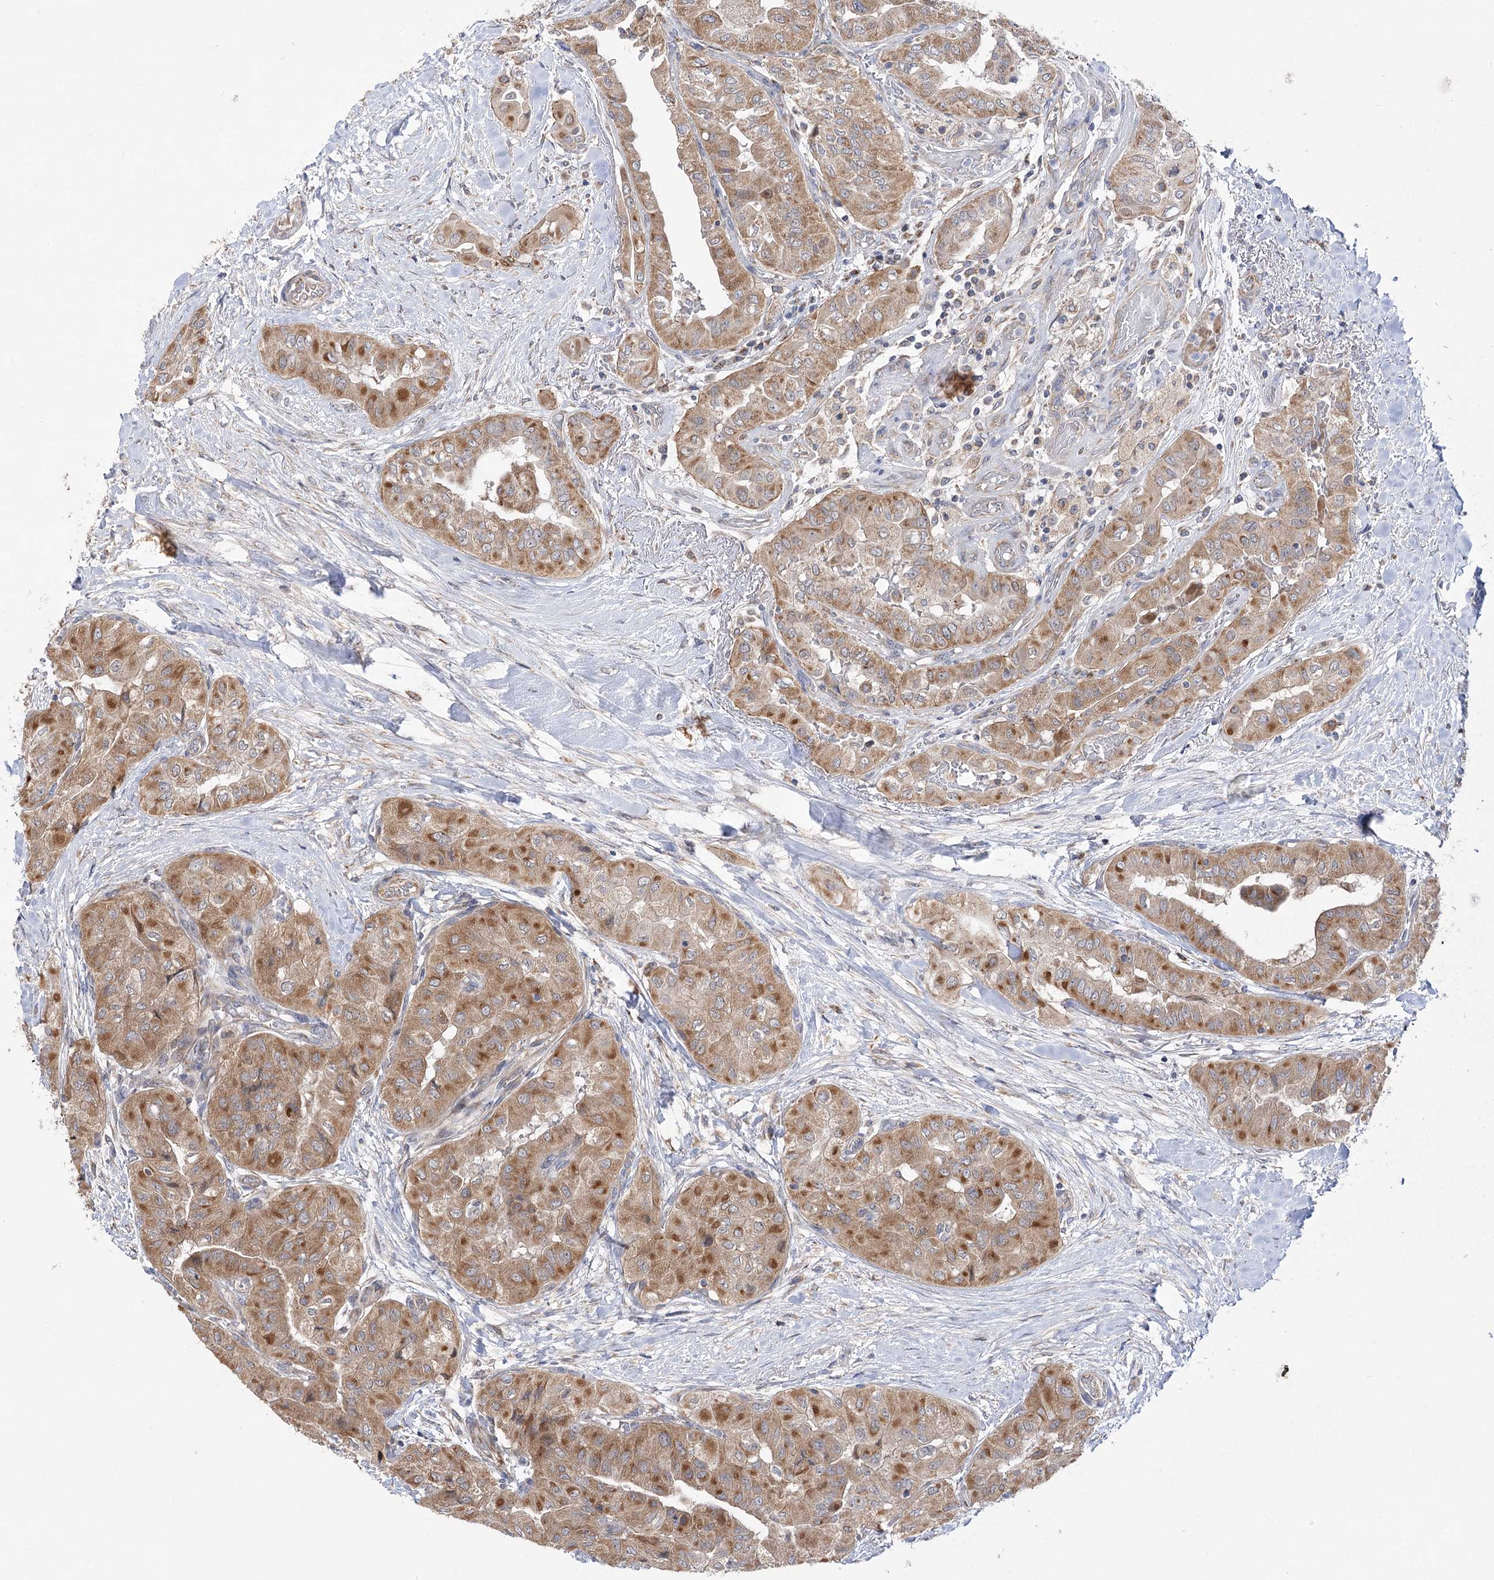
{"staining": {"intensity": "moderate", "quantity": ">75%", "location": "cytoplasmic/membranous"}, "tissue": "thyroid cancer", "cell_type": "Tumor cells", "image_type": "cancer", "snomed": [{"axis": "morphology", "description": "Papillary adenocarcinoma, NOS"}, {"axis": "topography", "description": "Thyroid gland"}], "caption": "Immunohistochemical staining of human thyroid cancer reveals medium levels of moderate cytoplasmic/membranous protein staining in about >75% of tumor cells.", "gene": "ECHDC3", "patient": {"sex": "female", "age": 59}}